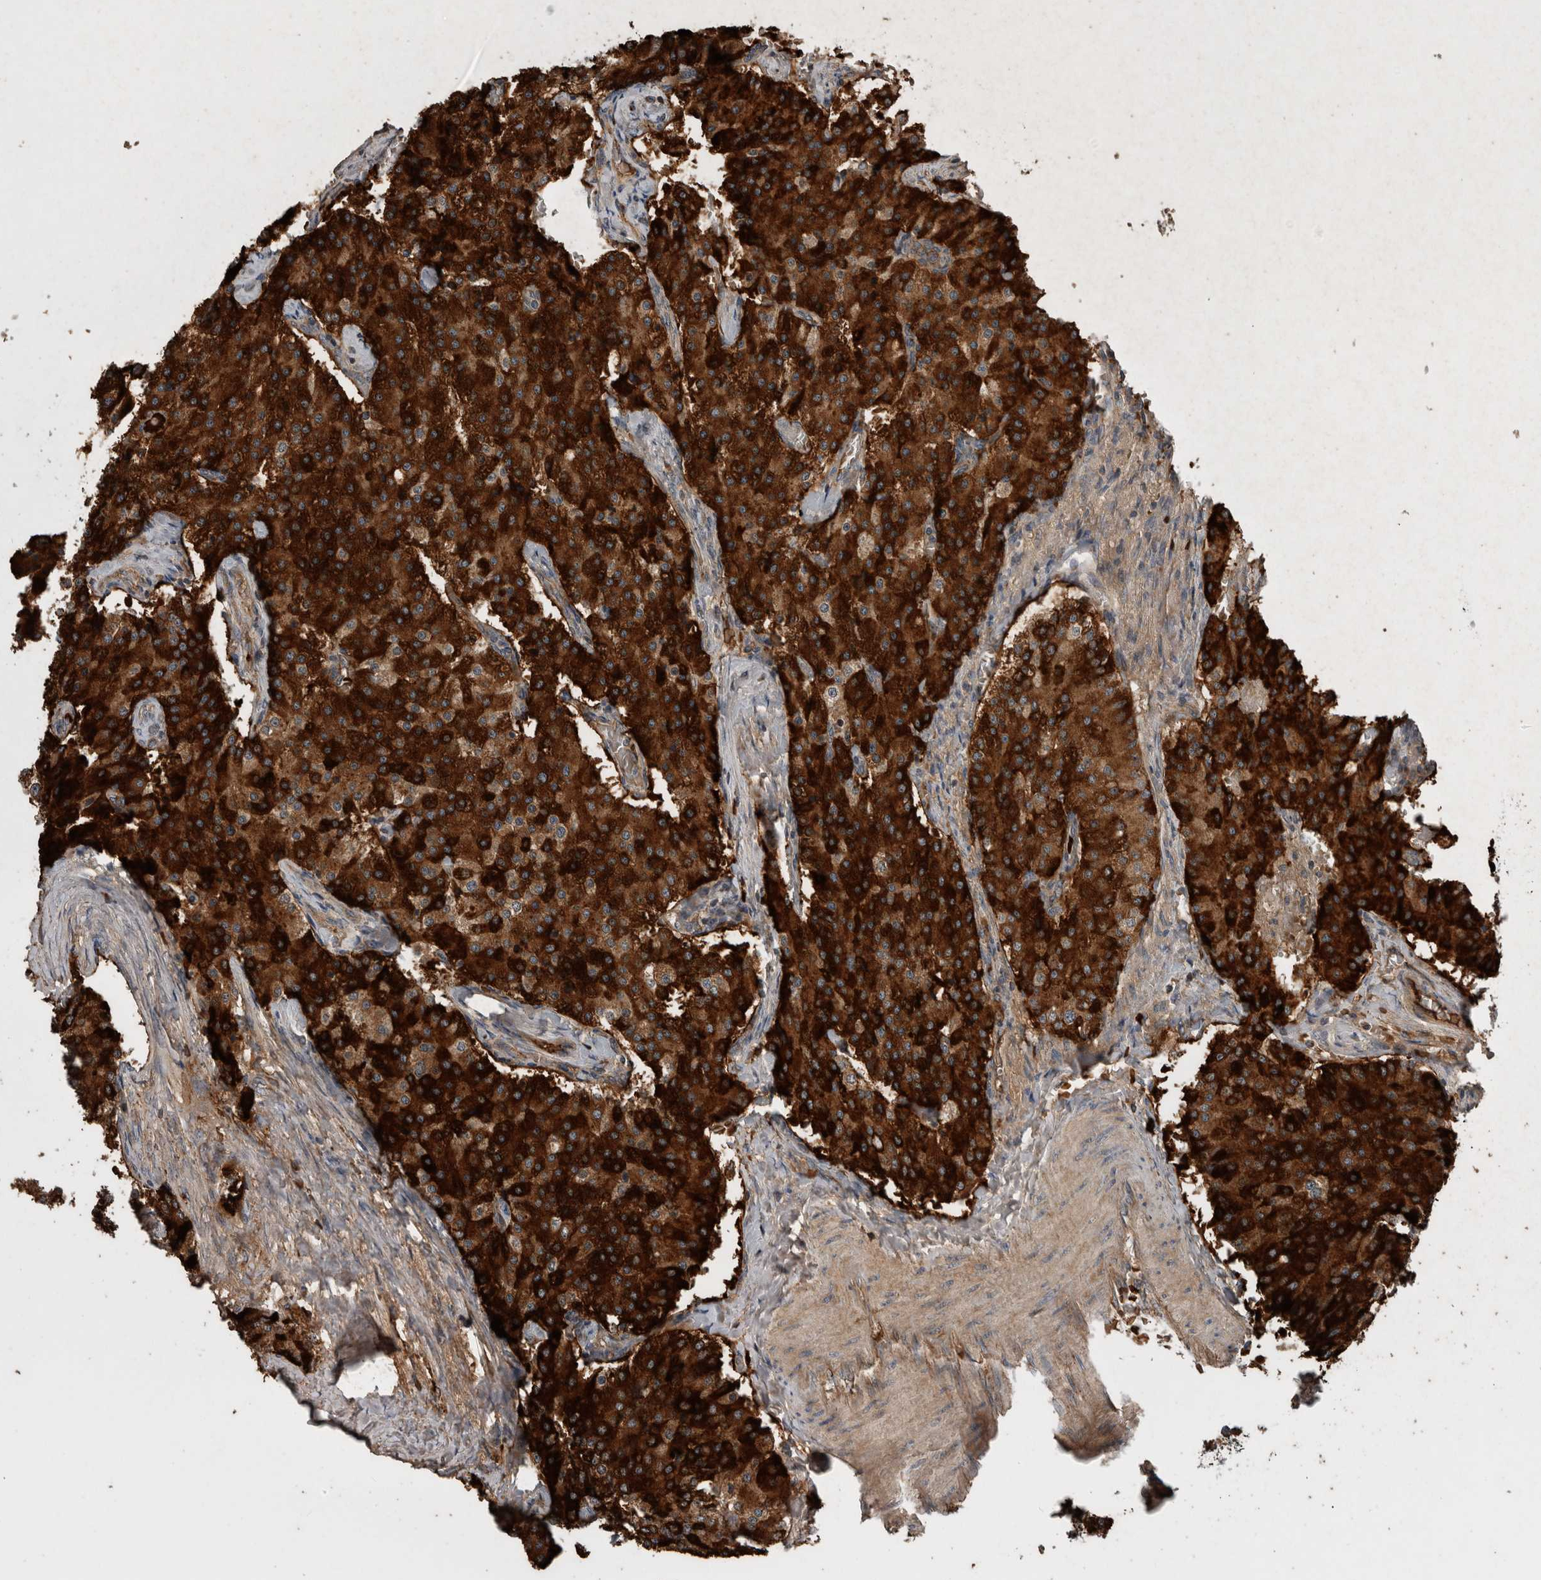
{"staining": {"intensity": "strong", "quantity": ">75%", "location": "cytoplasmic/membranous"}, "tissue": "carcinoid", "cell_type": "Tumor cells", "image_type": "cancer", "snomed": [{"axis": "morphology", "description": "Carcinoid, malignant, NOS"}, {"axis": "topography", "description": "Colon"}], "caption": "Human carcinoid stained with a protein marker exhibits strong staining in tumor cells.", "gene": "RIOK3", "patient": {"sex": "female", "age": 52}}